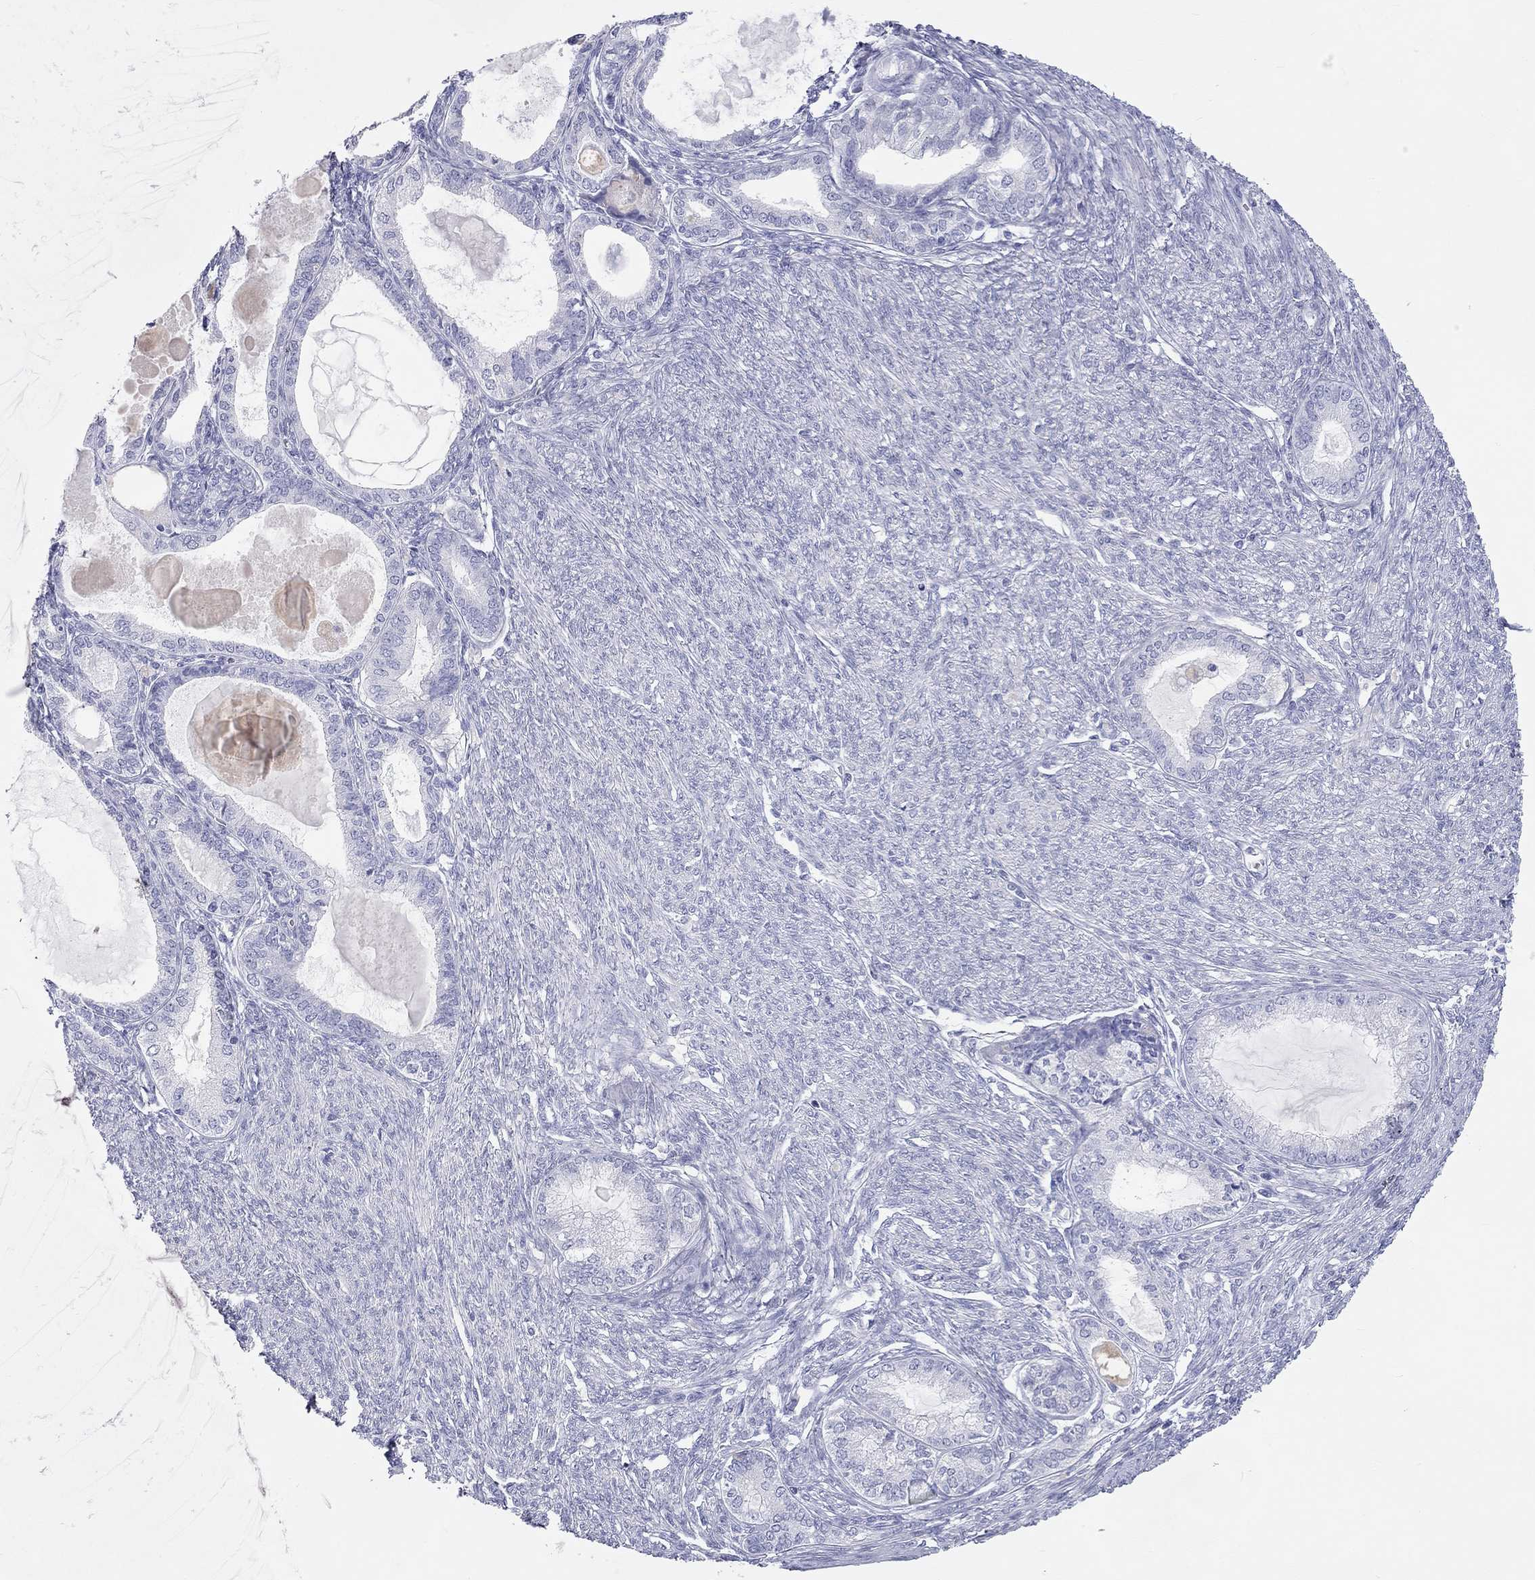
{"staining": {"intensity": "negative", "quantity": "none", "location": "none"}, "tissue": "endometrial cancer", "cell_type": "Tumor cells", "image_type": "cancer", "snomed": [{"axis": "morphology", "description": "Adenocarcinoma, NOS"}, {"axis": "topography", "description": "Endometrium"}], "caption": "This is an IHC micrograph of human adenocarcinoma (endometrial). There is no staining in tumor cells.", "gene": "PCDHGC5", "patient": {"sex": "female", "age": 86}}